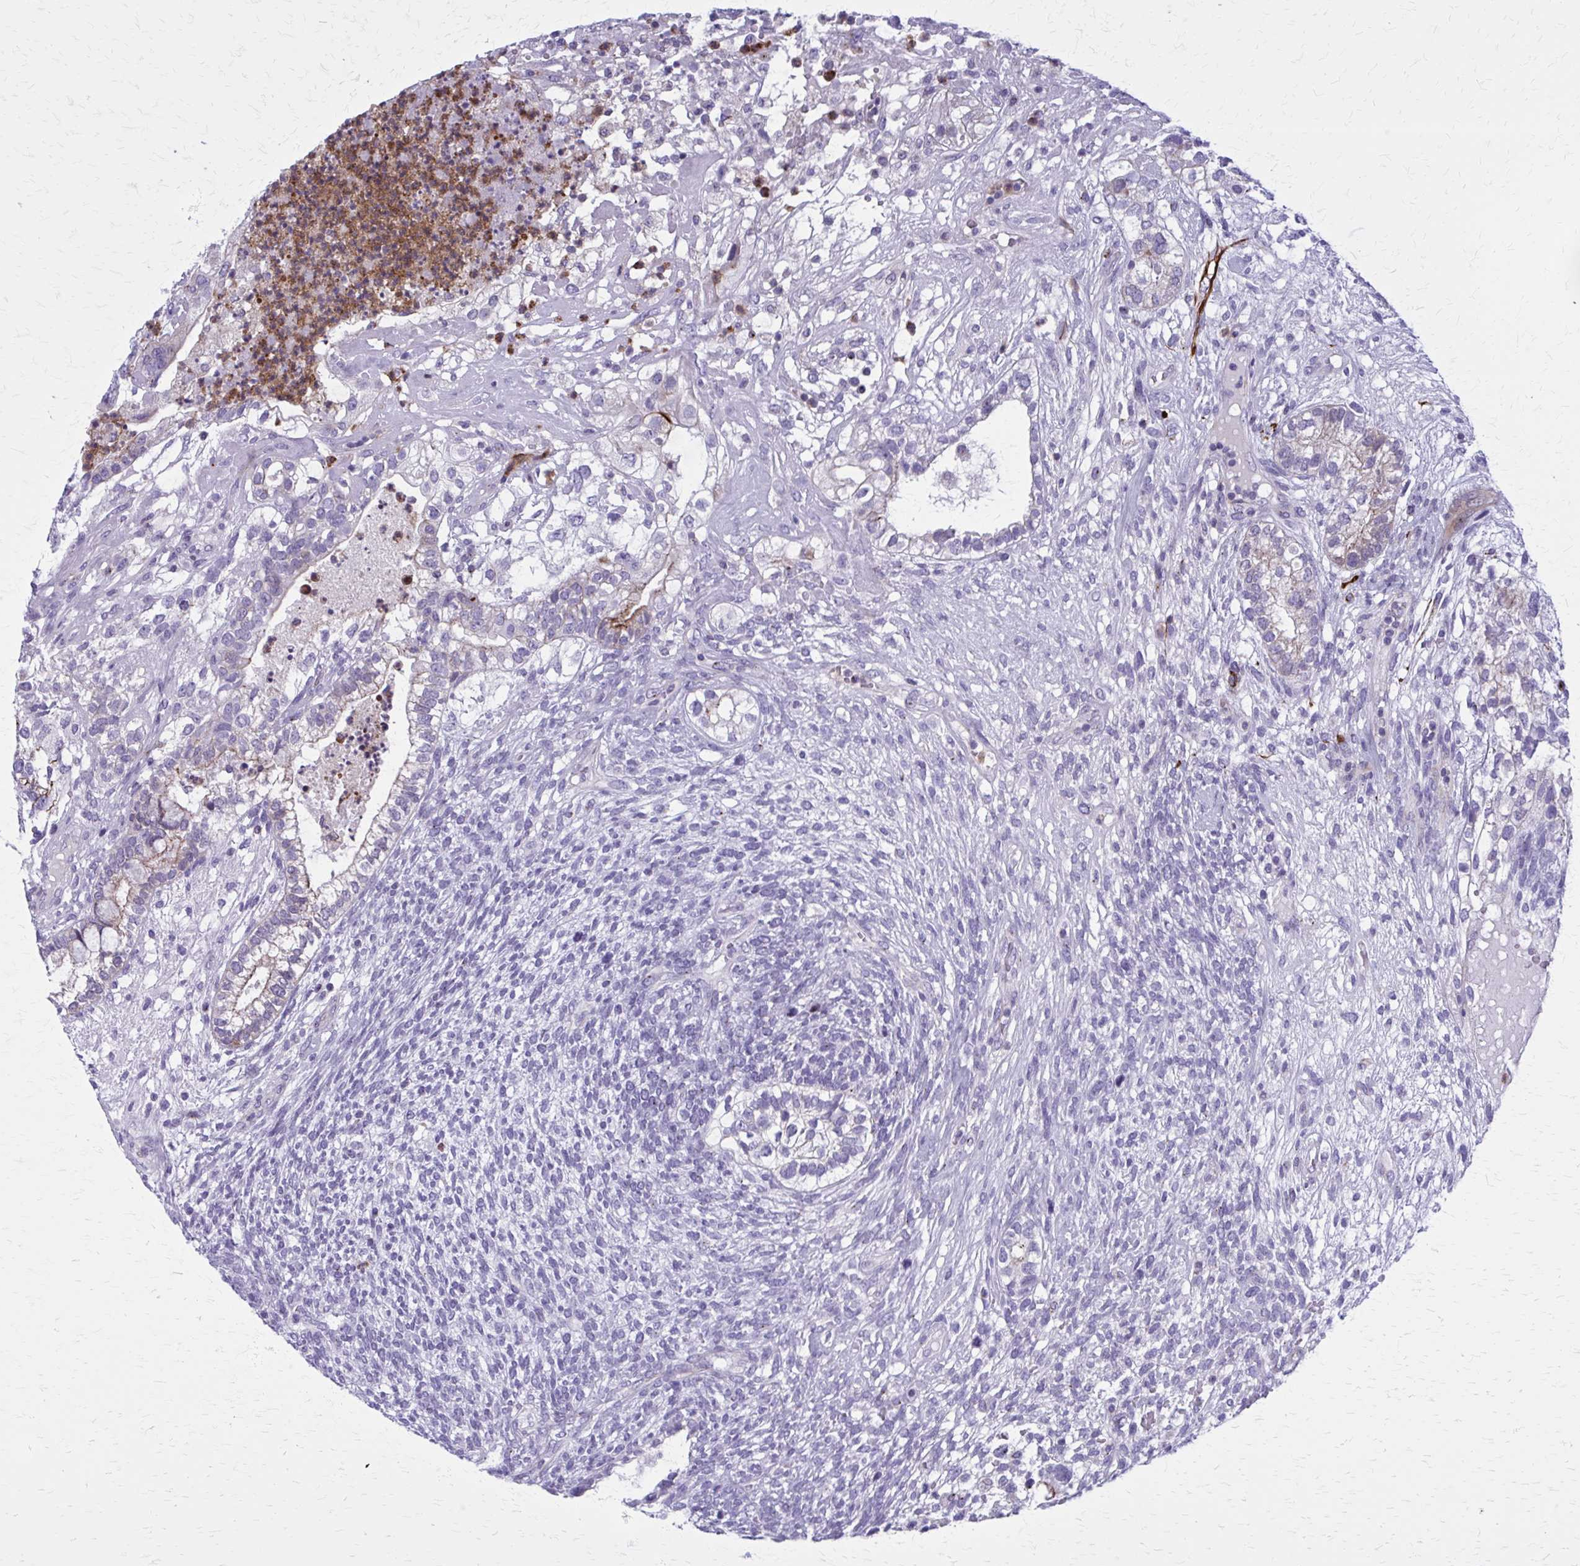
{"staining": {"intensity": "moderate", "quantity": "<25%", "location": "cytoplasmic/membranous"}, "tissue": "testis cancer", "cell_type": "Tumor cells", "image_type": "cancer", "snomed": [{"axis": "morphology", "description": "Seminoma, NOS"}, {"axis": "morphology", "description": "Carcinoma, Embryonal, NOS"}, {"axis": "topography", "description": "Testis"}], "caption": "Moderate cytoplasmic/membranous positivity for a protein is present in approximately <25% of tumor cells of testis cancer (embryonal carcinoma) using IHC.", "gene": "PEDS1", "patient": {"sex": "male", "age": 41}}